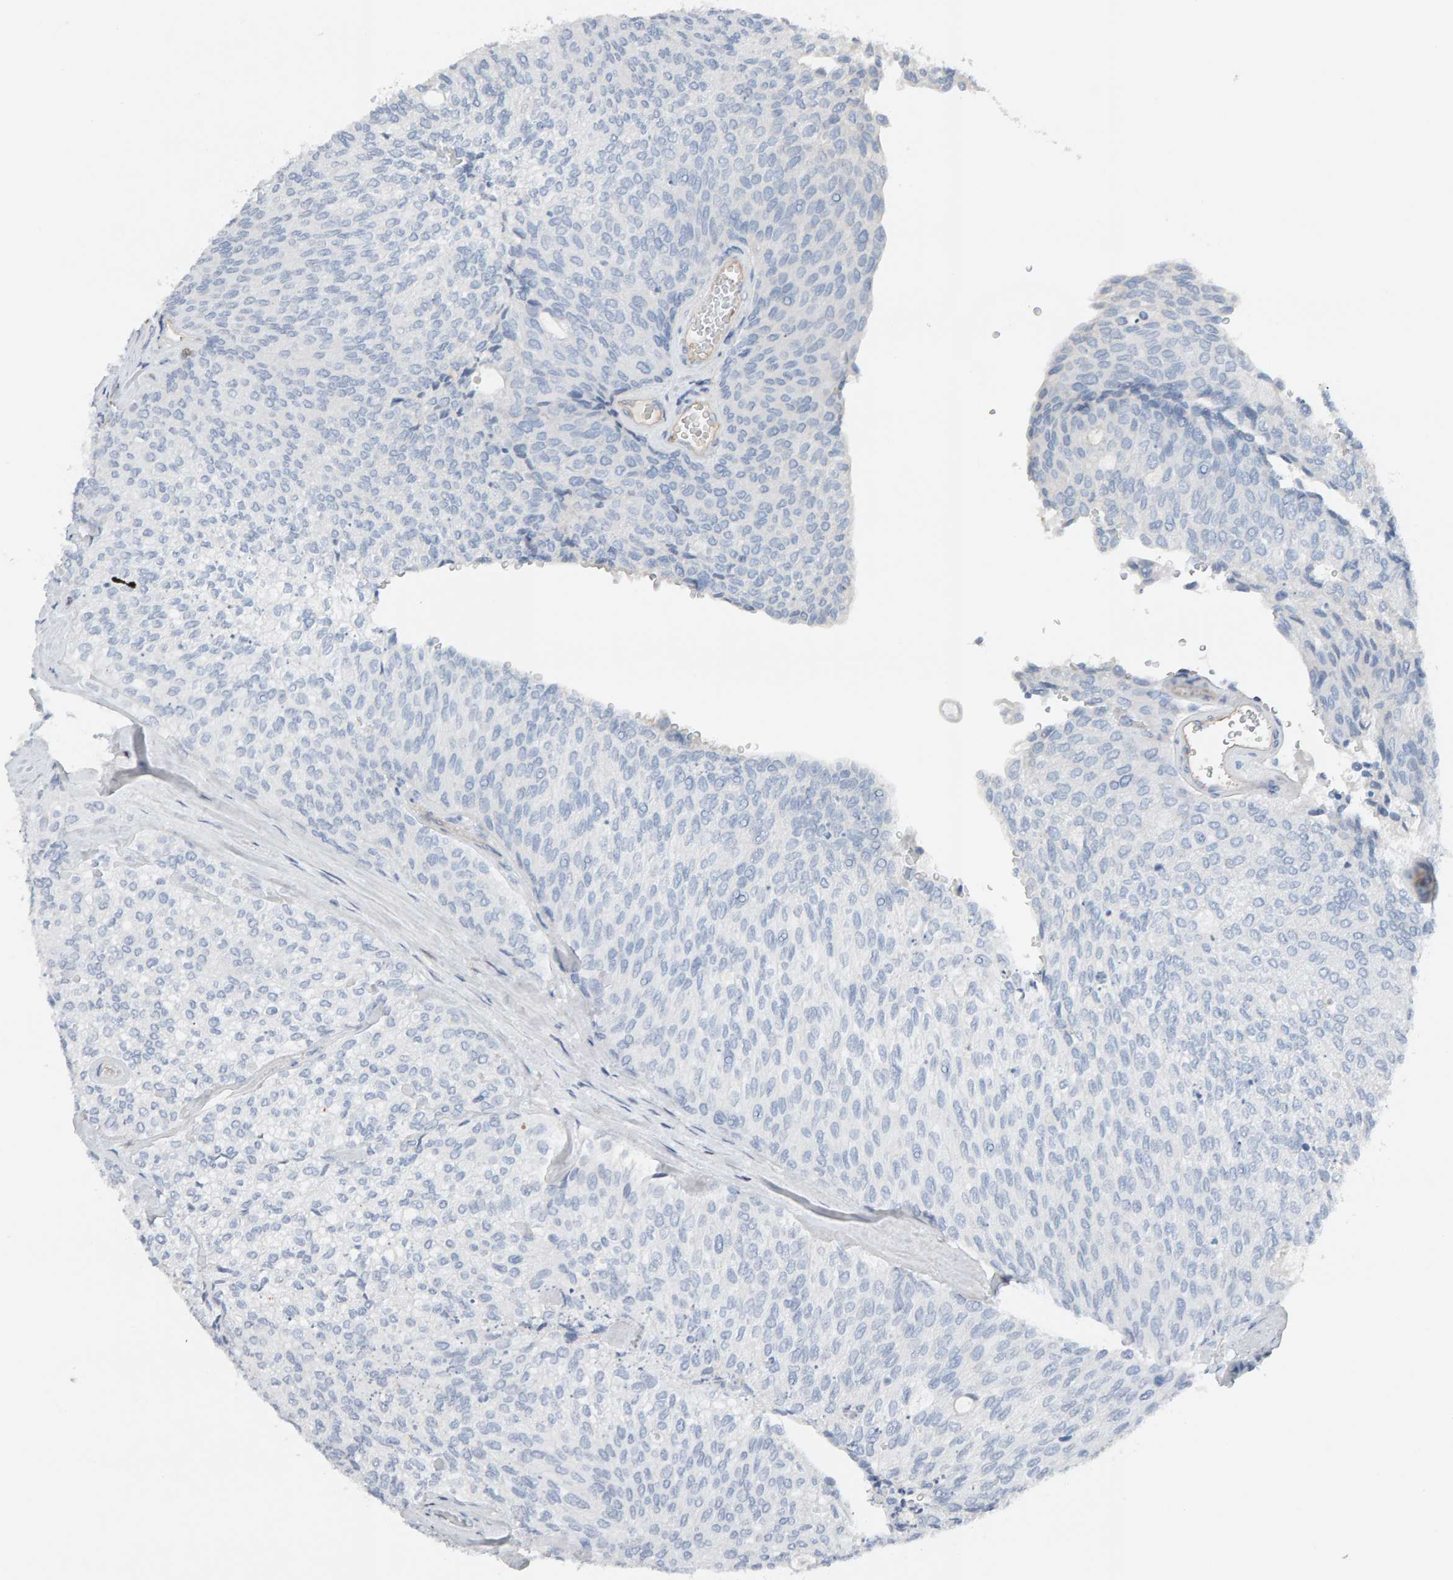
{"staining": {"intensity": "negative", "quantity": "none", "location": "none"}, "tissue": "urothelial cancer", "cell_type": "Tumor cells", "image_type": "cancer", "snomed": [{"axis": "morphology", "description": "Urothelial carcinoma, Low grade"}, {"axis": "topography", "description": "Urinary bladder"}], "caption": "Protein analysis of low-grade urothelial carcinoma reveals no significant expression in tumor cells. (Brightfield microscopy of DAB (3,3'-diaminobenzidine) IHC at high magnification).", "gene": "FYN", "patient": {"sex": "female", "age": 79}}